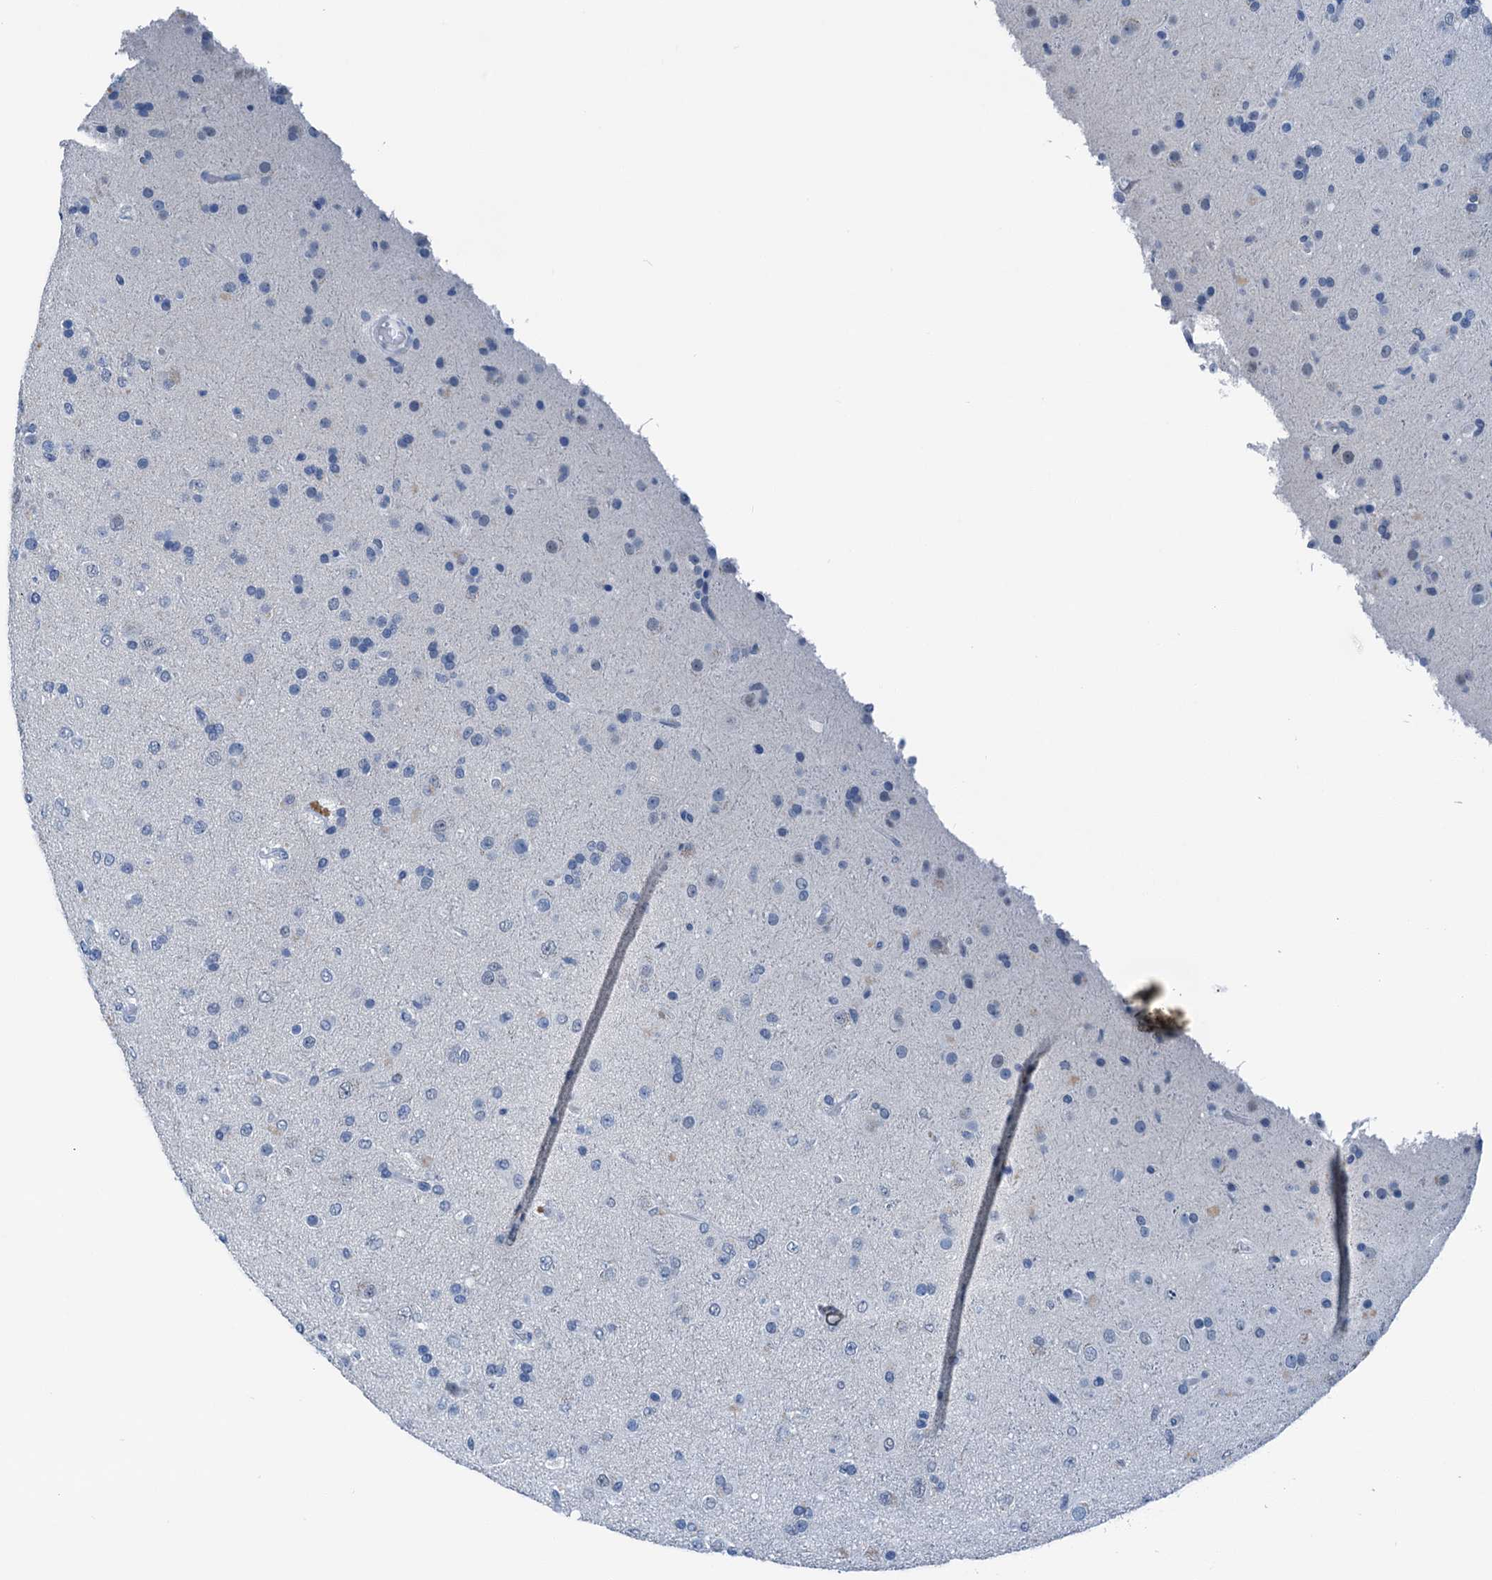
{"staining": {"intensity": "negative", "quantity": "none", "location": "none"}, "tissue": "glioma", "cell_type": "Tumor cells", "image_type": "cancer", "snomed": [{"axis": "morphology", "description": "Glioma, malignant, Low grade"}, {"axis": "topography", "description": "Brain"}], "caption": "Image shows no significant protein positivity in tumor cells of malignant glioma (low-grade). Nuclei are stained in blue.", "gene": "CBLN3", "patient": {"sex": "male", "age": 65}}